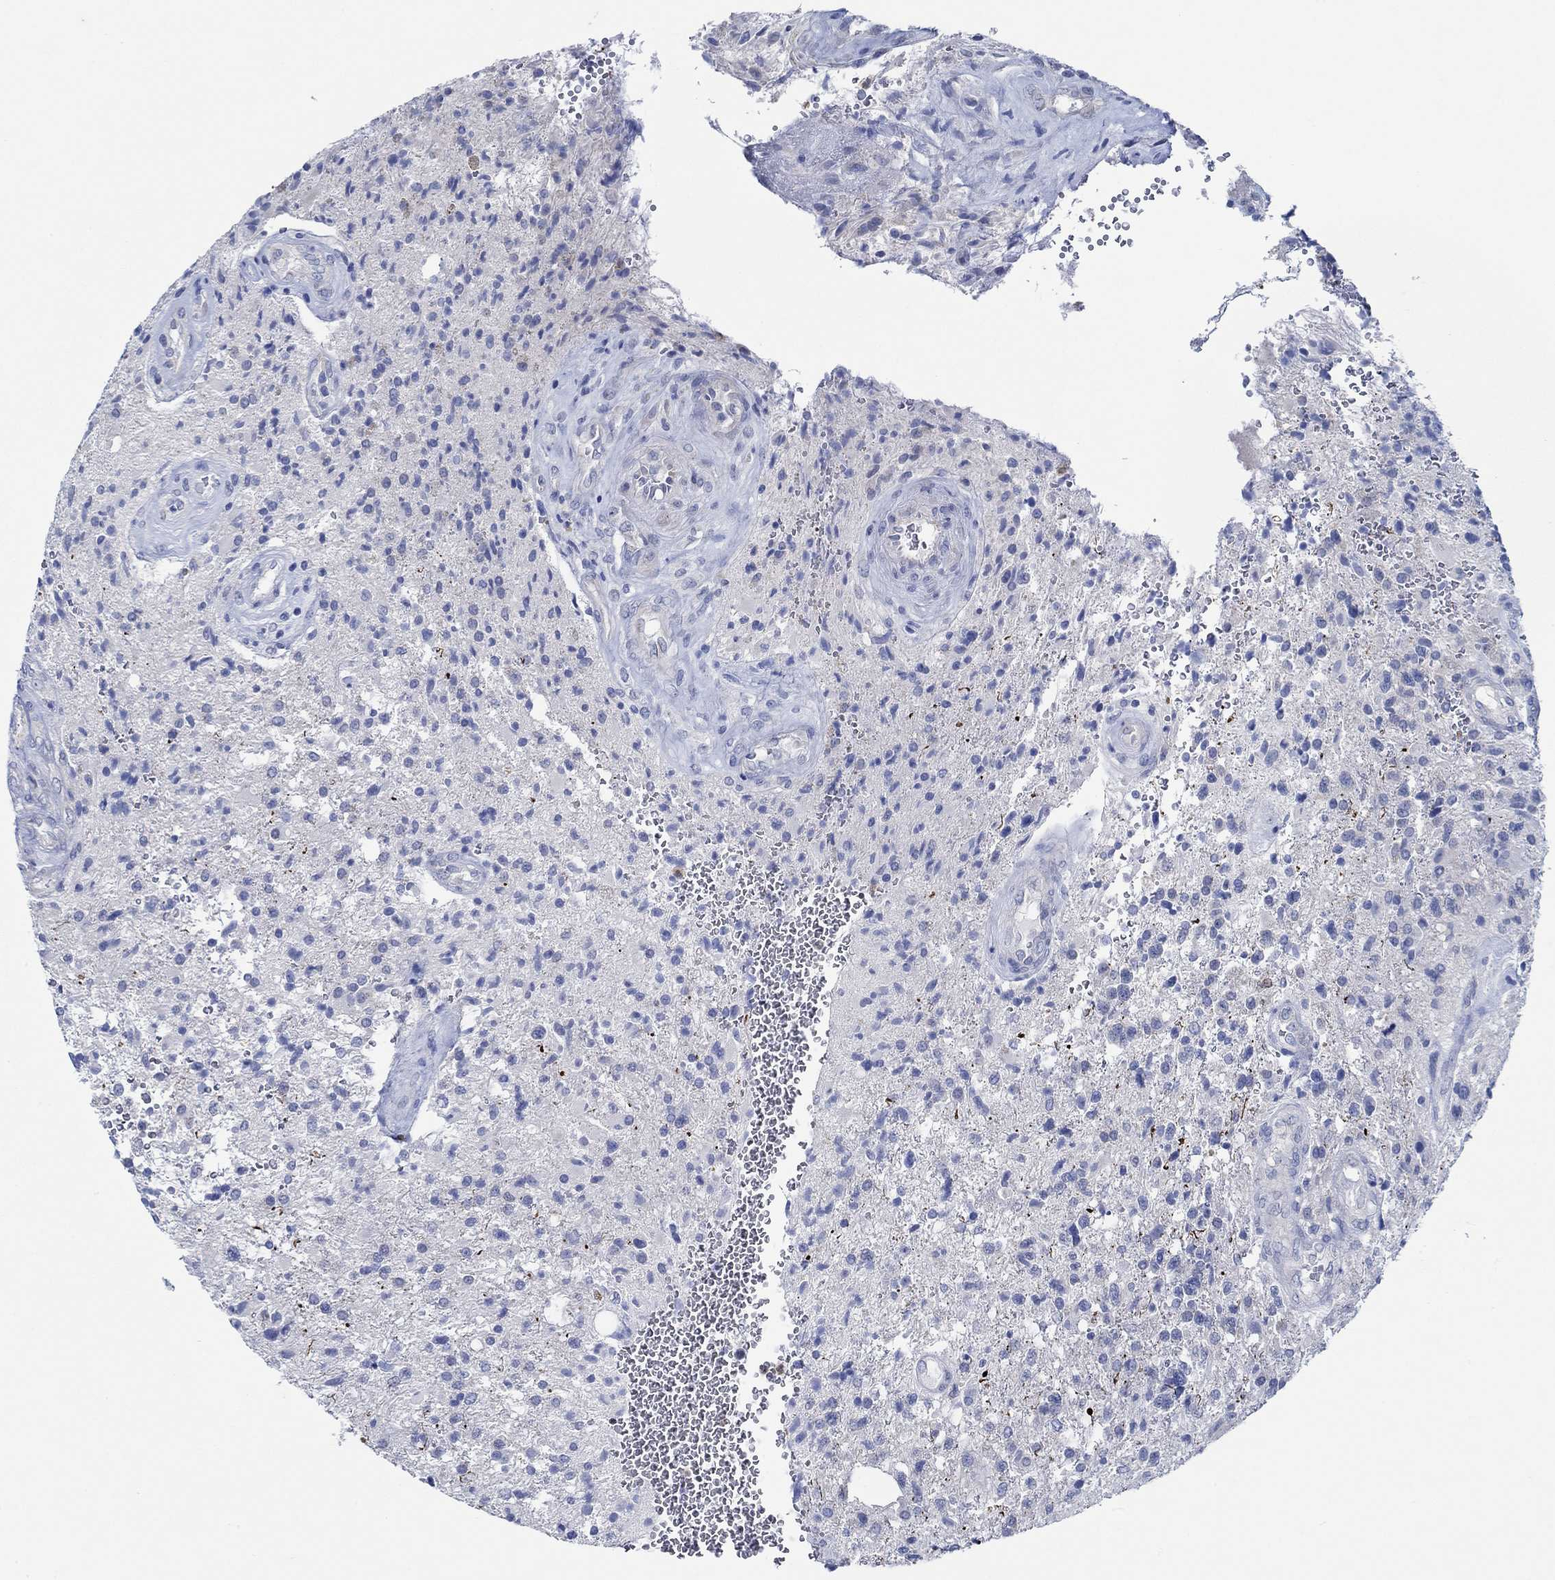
{"staining": {"intensity": "negative", "quantity": "none", "location": "none"}, "tissue": "glioma", "cell_type": "Tumor cells", "image_type": "cancer", "snomed": [{"axis": "morphology", "description": "Glioma, malignant, High grade"}, {"axis": "topography", "description": "Brain"}], "caption": "This is an immunohistochemistry (IHC) histopathology image of human malignant glioma (high-grade). There is no staining in tumor cells.", "gene": "ZNF671", "patient": {"sex": "male", "age": 56}}